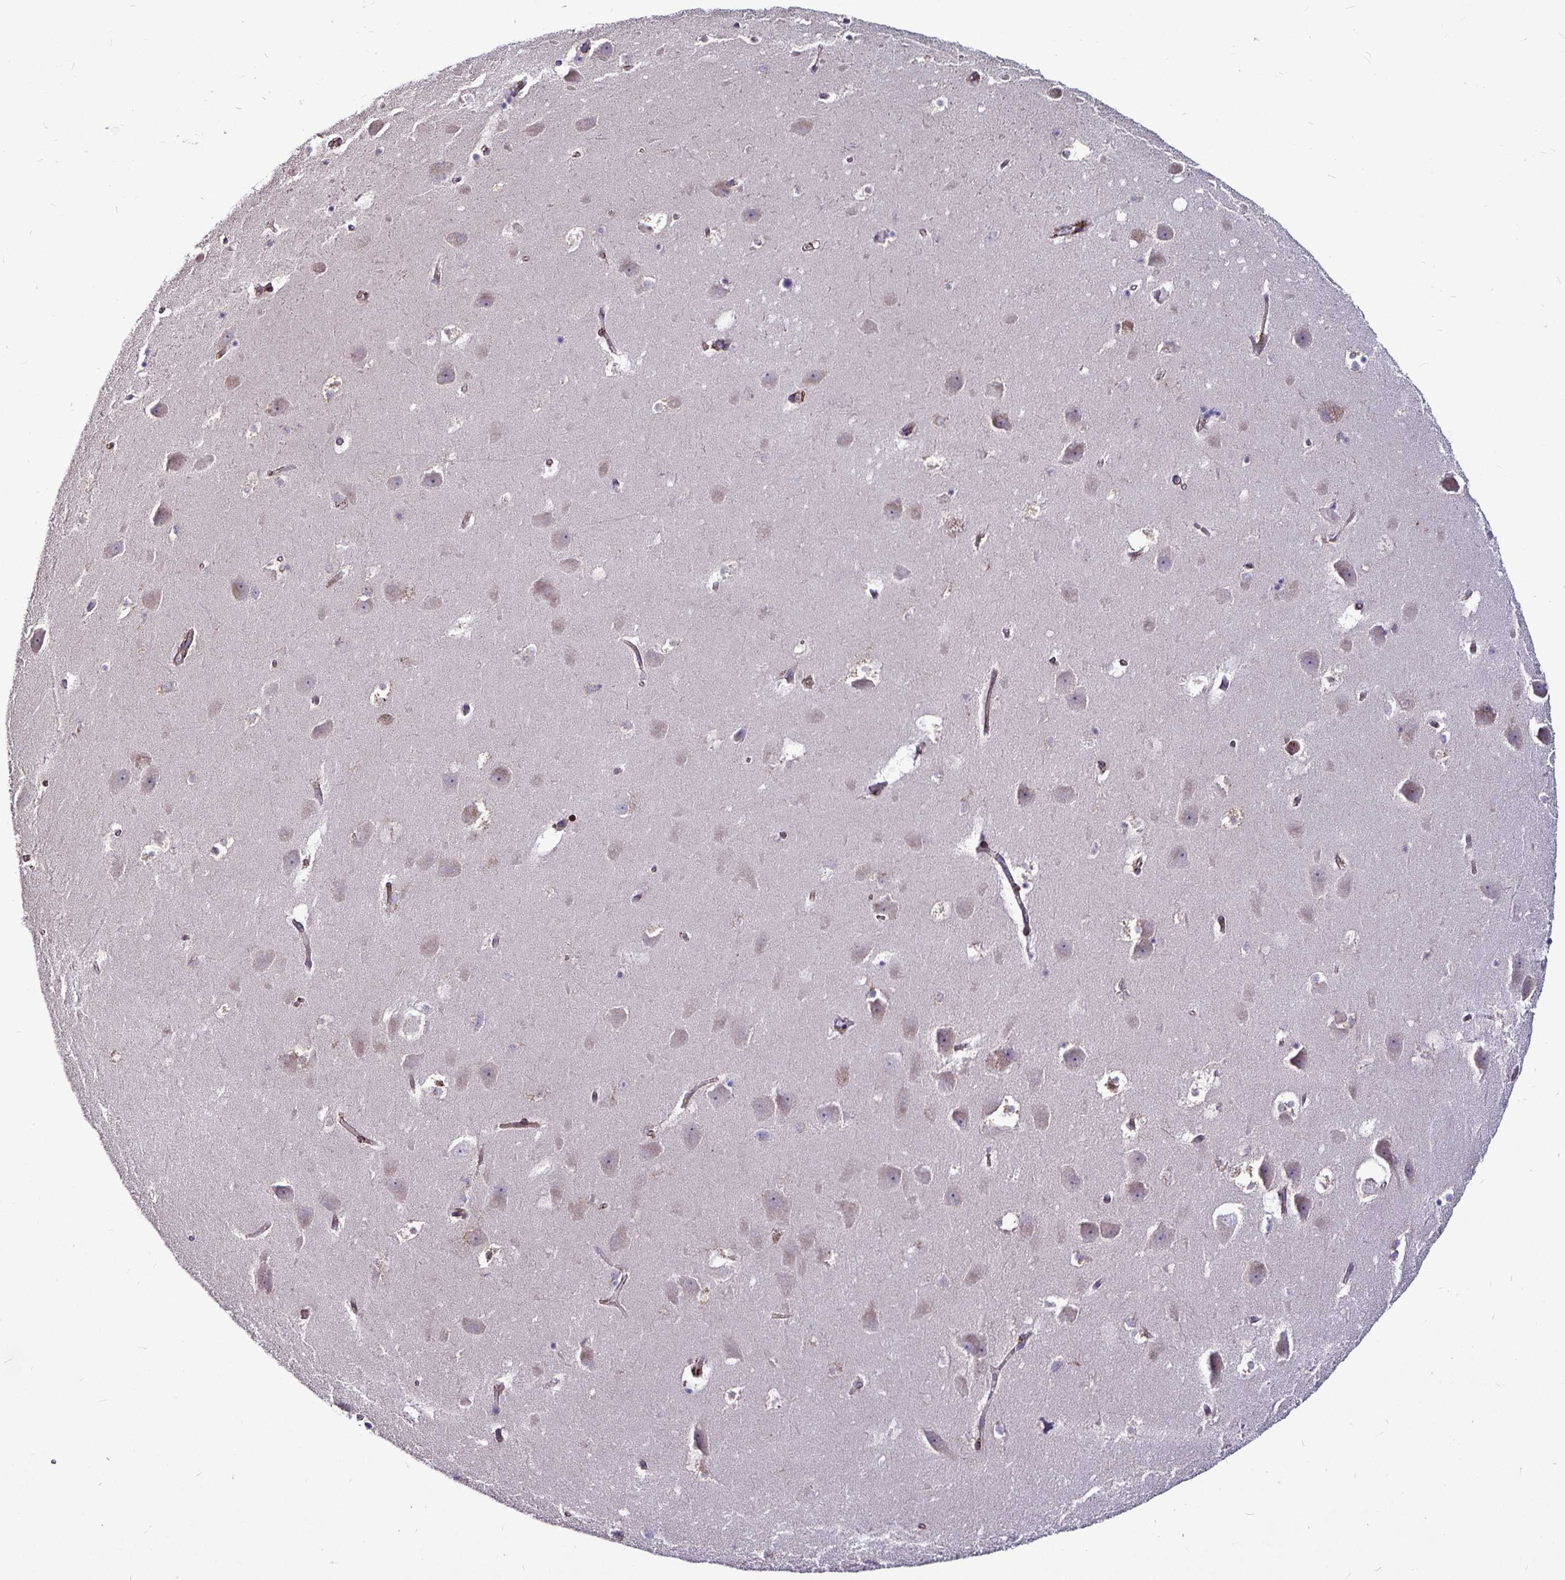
{"staining": {"intensity": "negative", "quantity": "none", "location": "none"}, "tissue": "hippocampus", "cell_type": "Glial cells", "image_type": "normal", "snomed": [{"axis": "morphology", "description": "Normal tissue, NOS"}, {"axis": "topography", "description": "Hippocampus"}], "caption": "Micrograph shows no protein staining in glial cells of unremarkable hippocampus.", "gene": "P4HA2", "patient": {"sex": "male", "age": 58}}